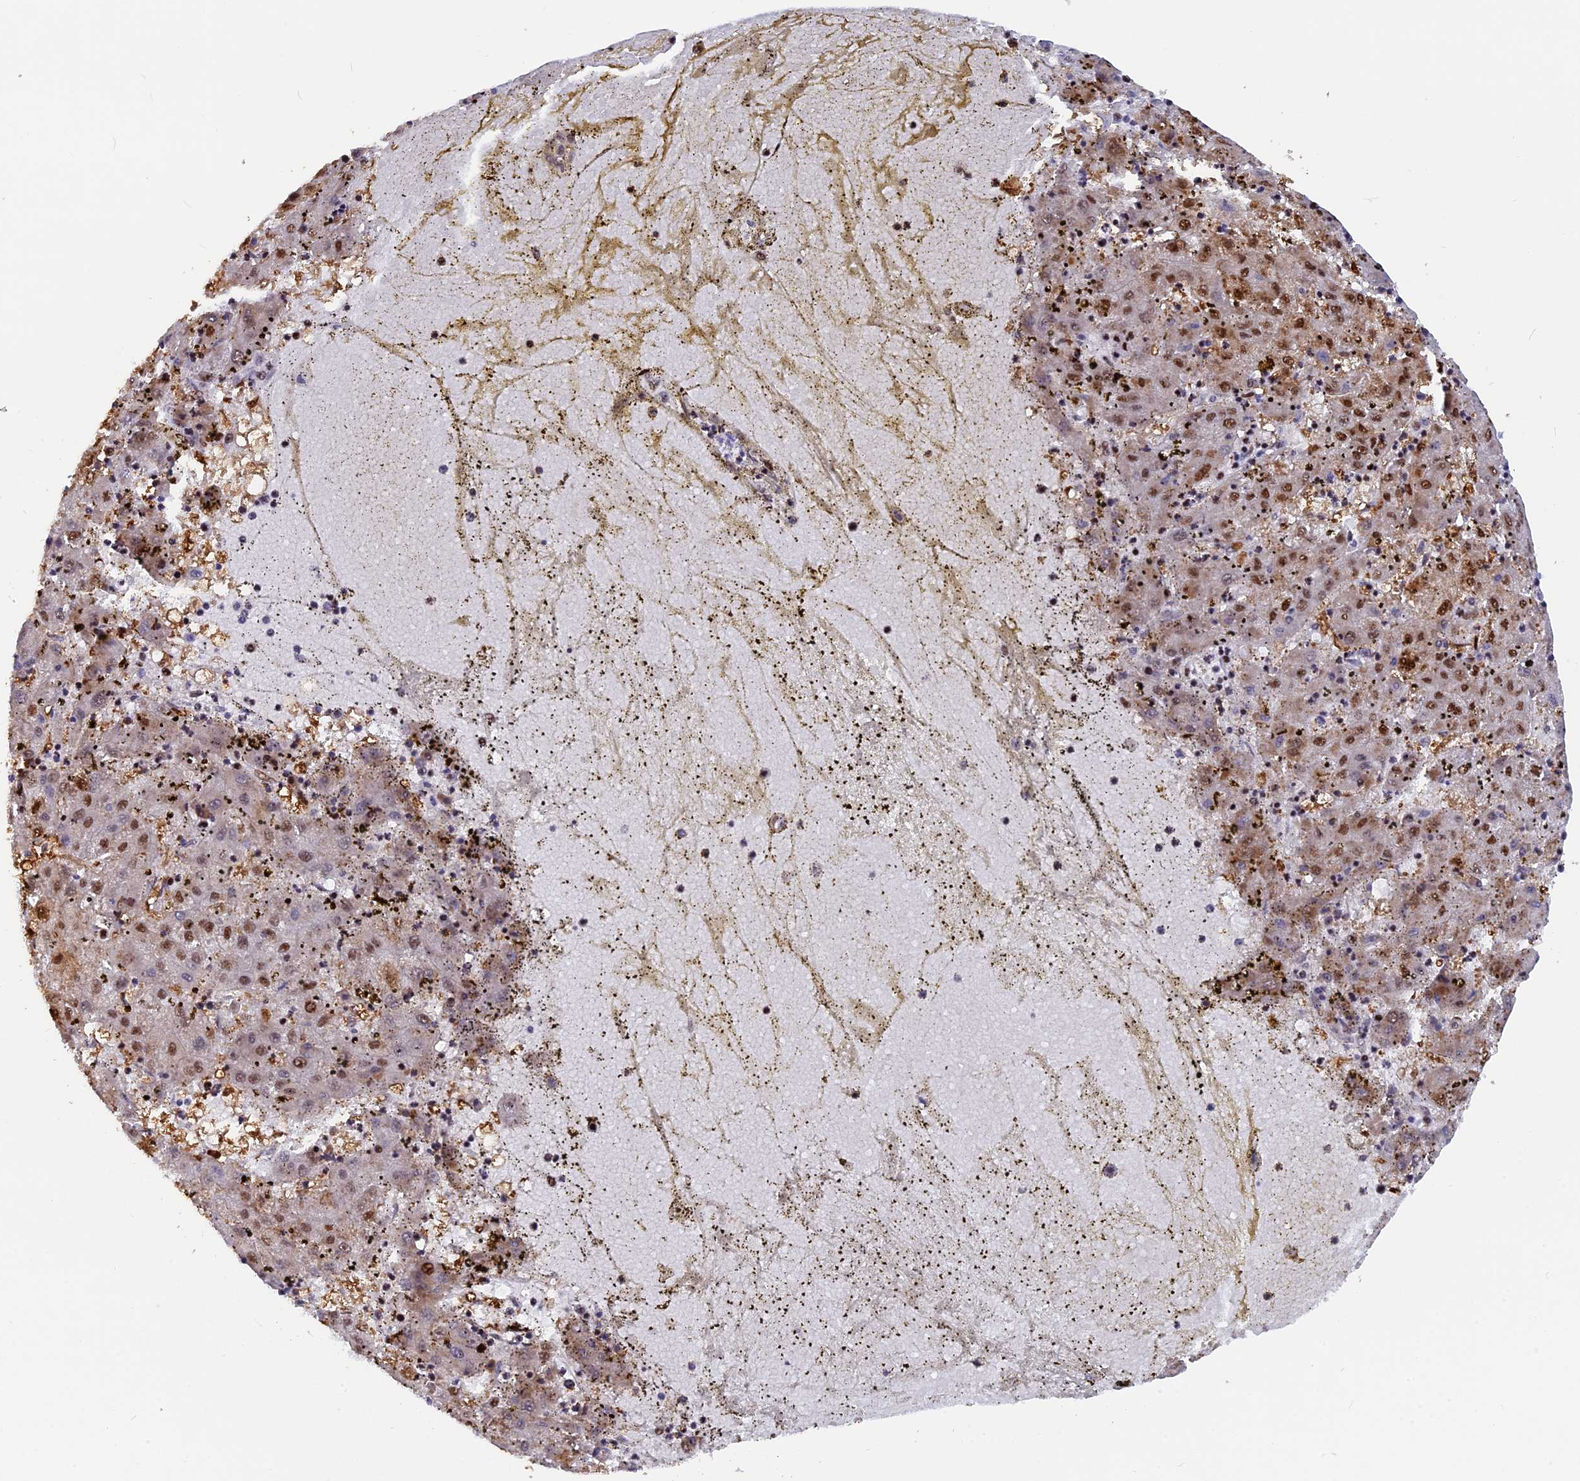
{"staining": {"intensity": "moderate", "quantity": ">75%", "location": "nuclear"}, "tissue": "liver cancer", "cell_type": "Tumor cells", "image_type": "cancer", "snomed": [{"axis": "morphology", "description": "Carcinoma, Hepatocellular, NOS"}, {"axis": "topography", "description": "Liver"}], "caption": "Protein expression analysis of human liver cancer (hepatocellular carcinoma) reveals moderate nuclear positivity in about >75% of tumor cells.", "gene": "NSA2", "patient": {"sex": "male", "age": 72}}